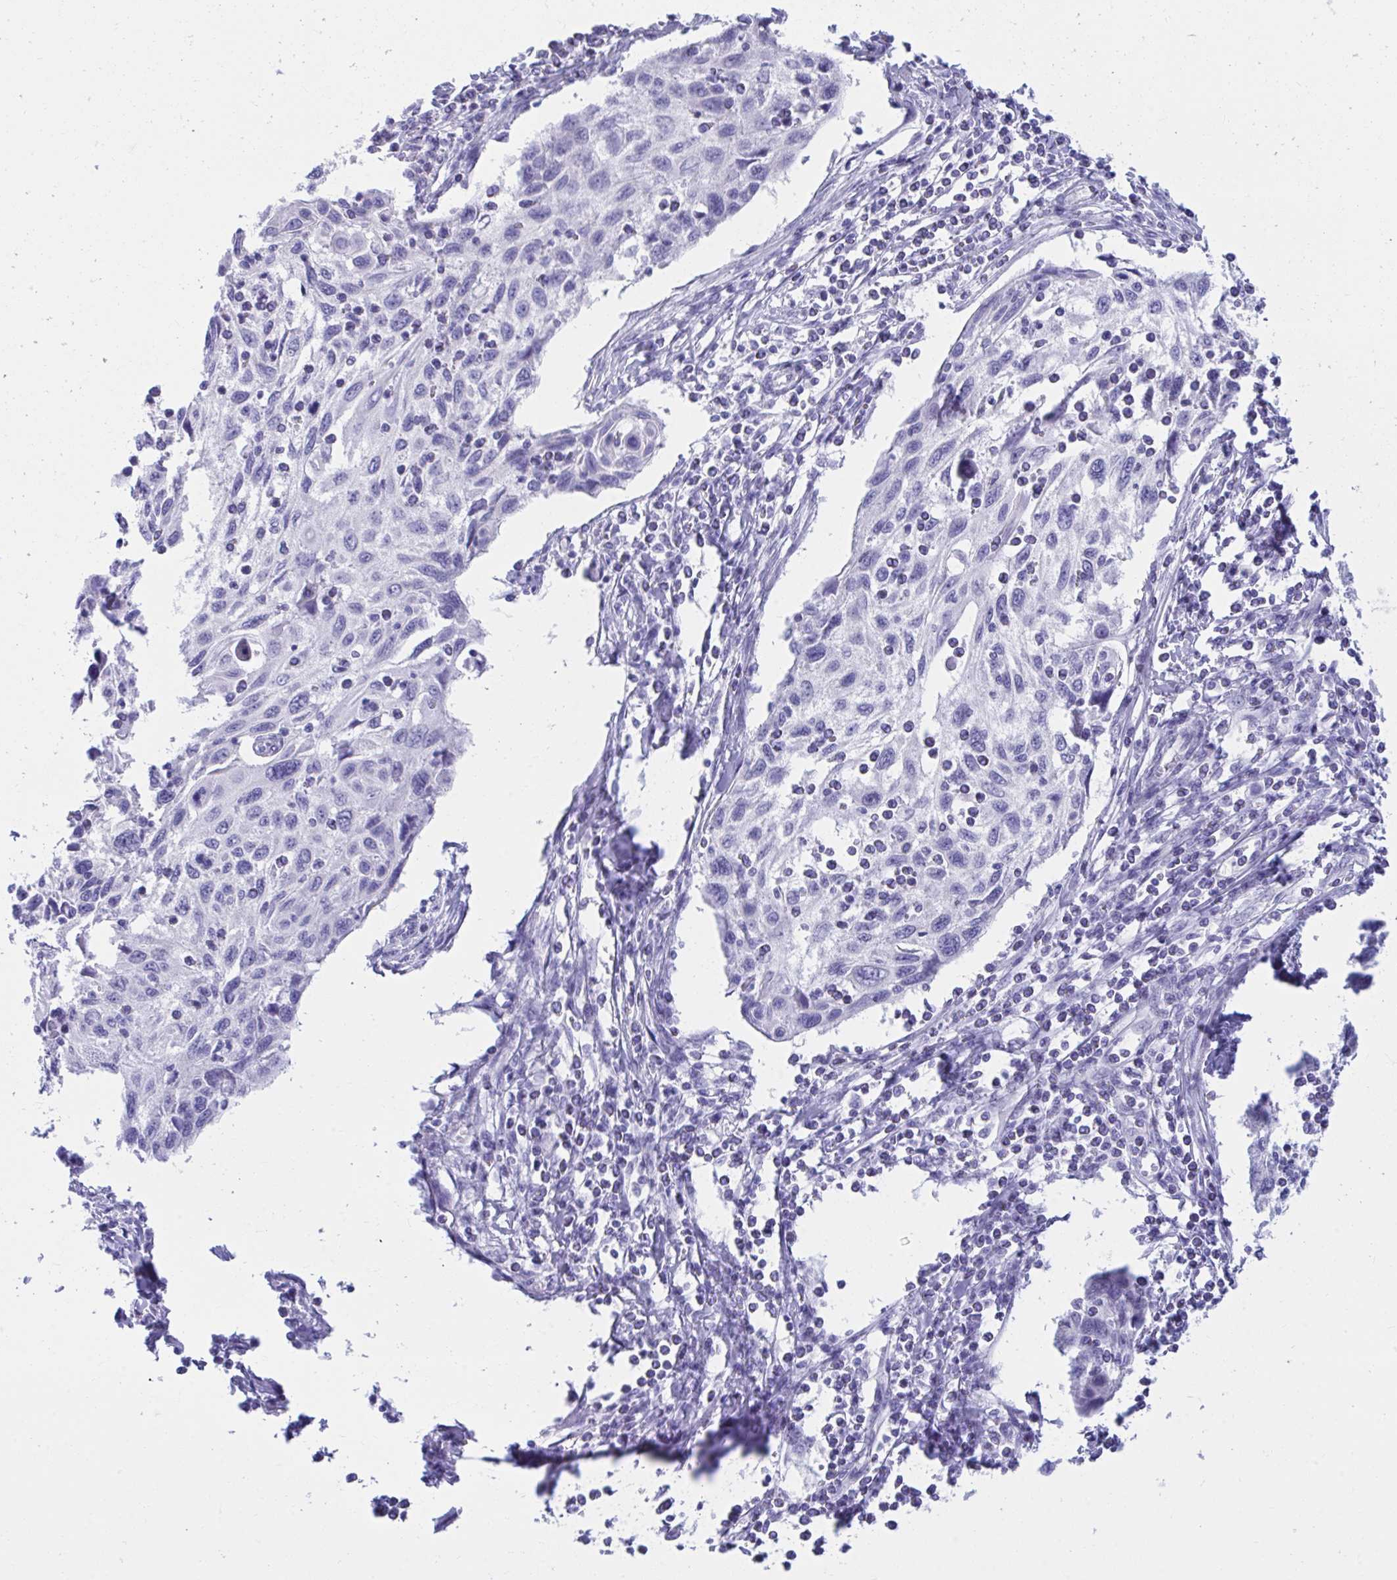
{"staining": {"intensity": "negative", "quantity": "none", "location": "none"}, "tissue": "cervical cancer", "cell_type": "Tumor cells", "image_type": "cancer", "snomed": [{"axis": "morphology", "description": "Squamous cell carcinoma, NOS"}, {"axis": "topography", "description": "Cervix"}], "caption": "IHC of human squamous cell carcinoma (cervical) demonstrates no positivity in tumor cells.", "gene": "SHISA8", "patient": {"sex": "female", "age": 70}}